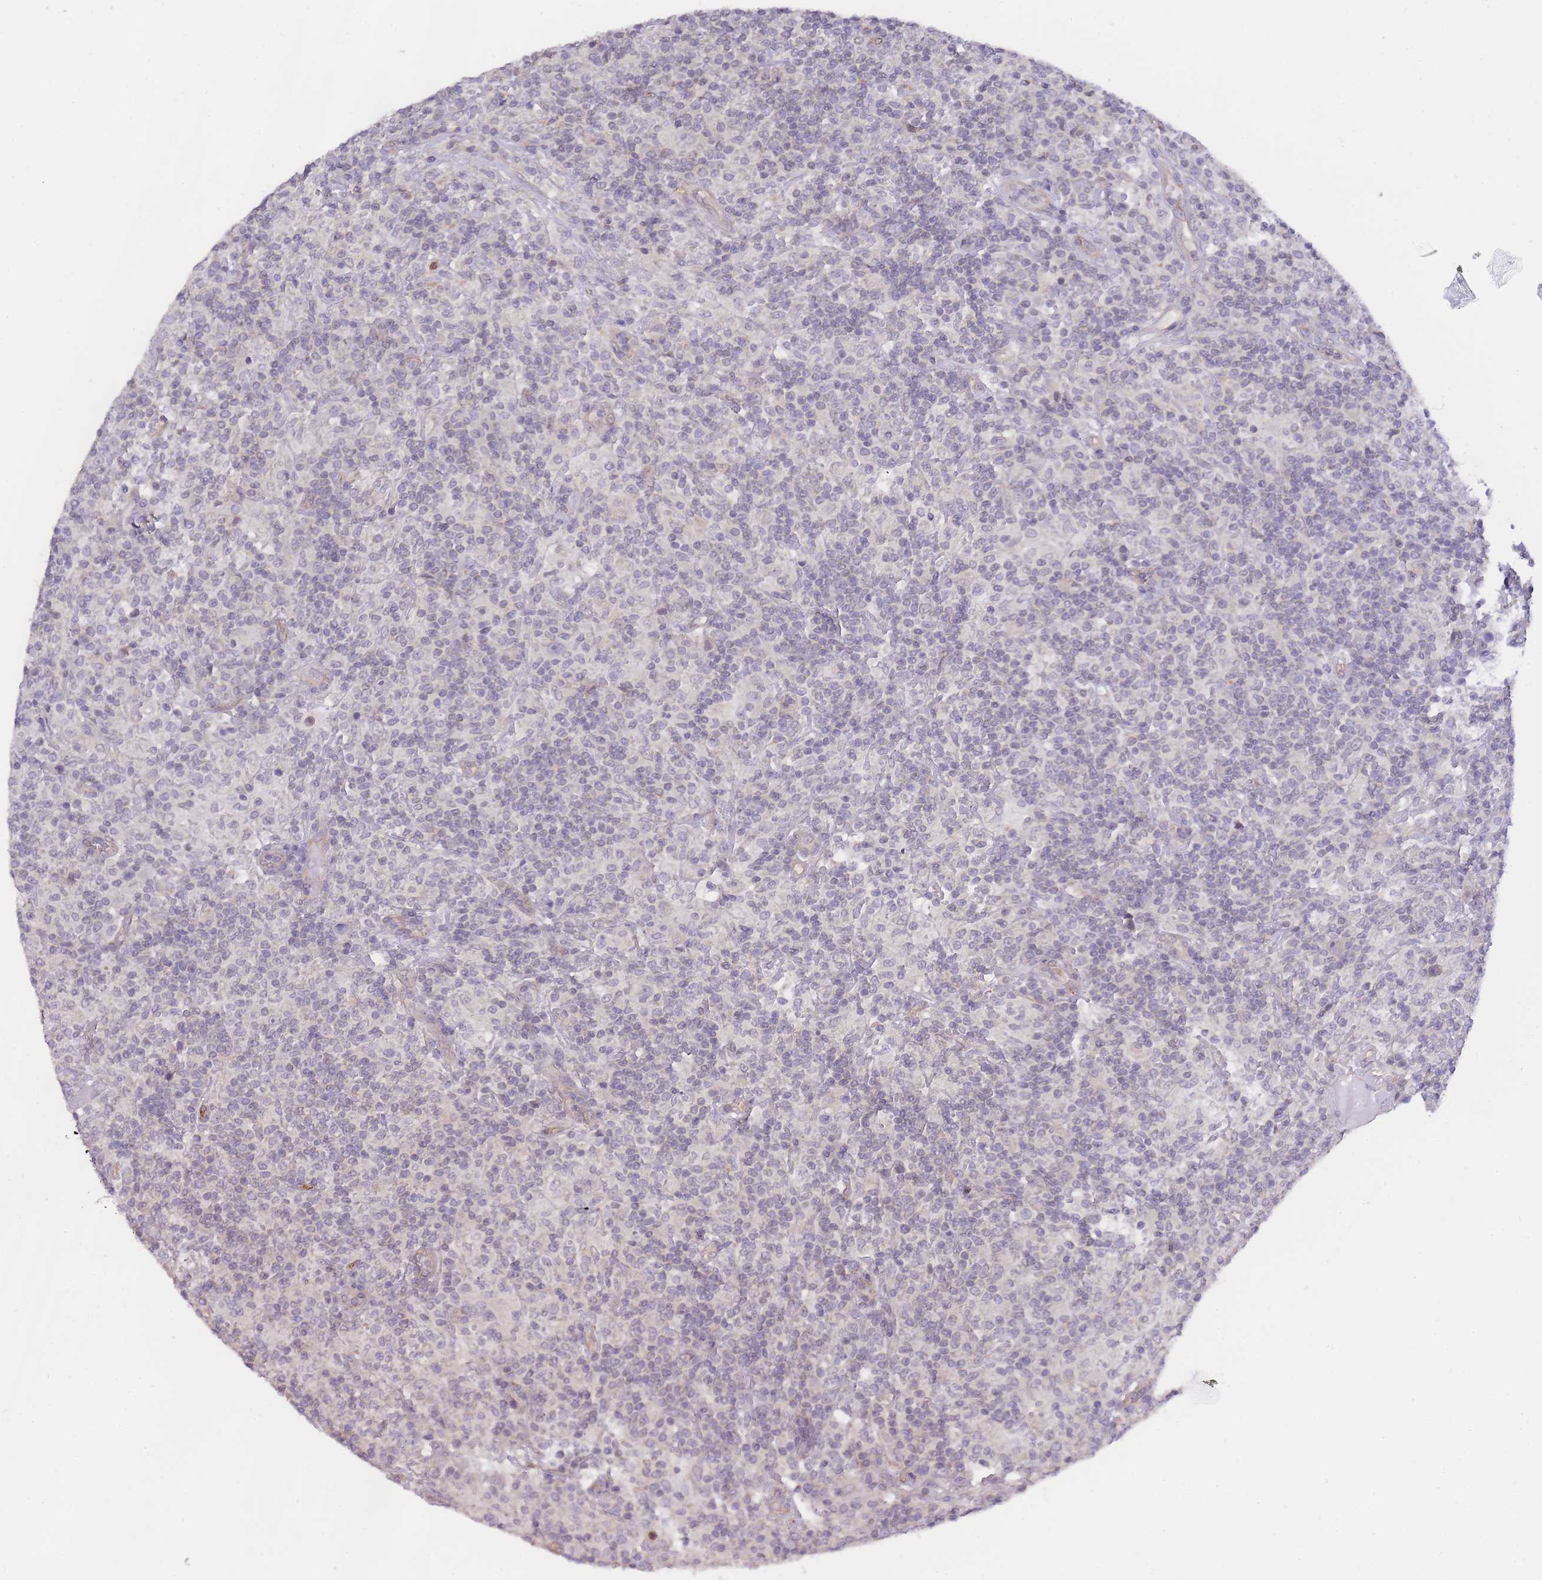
{"staining": {"intensity": "negative", "quantity": "none", "location": "none"}, "tissue": "lymphoma", "cell_type": "Tumor cells", "image_type": "cancer", "snomed": [{"axis": "morphology", "description": "Hodgkin's disease, NOS"}, {"axis": "topography", "description": "Lymph node"}], "caption": "Lymphoma stained for a protein using immunohistochemistry reveals no expression tumor cells.", "gene": "C19orf25", "patient": {"sex": "male", "age": 70}}